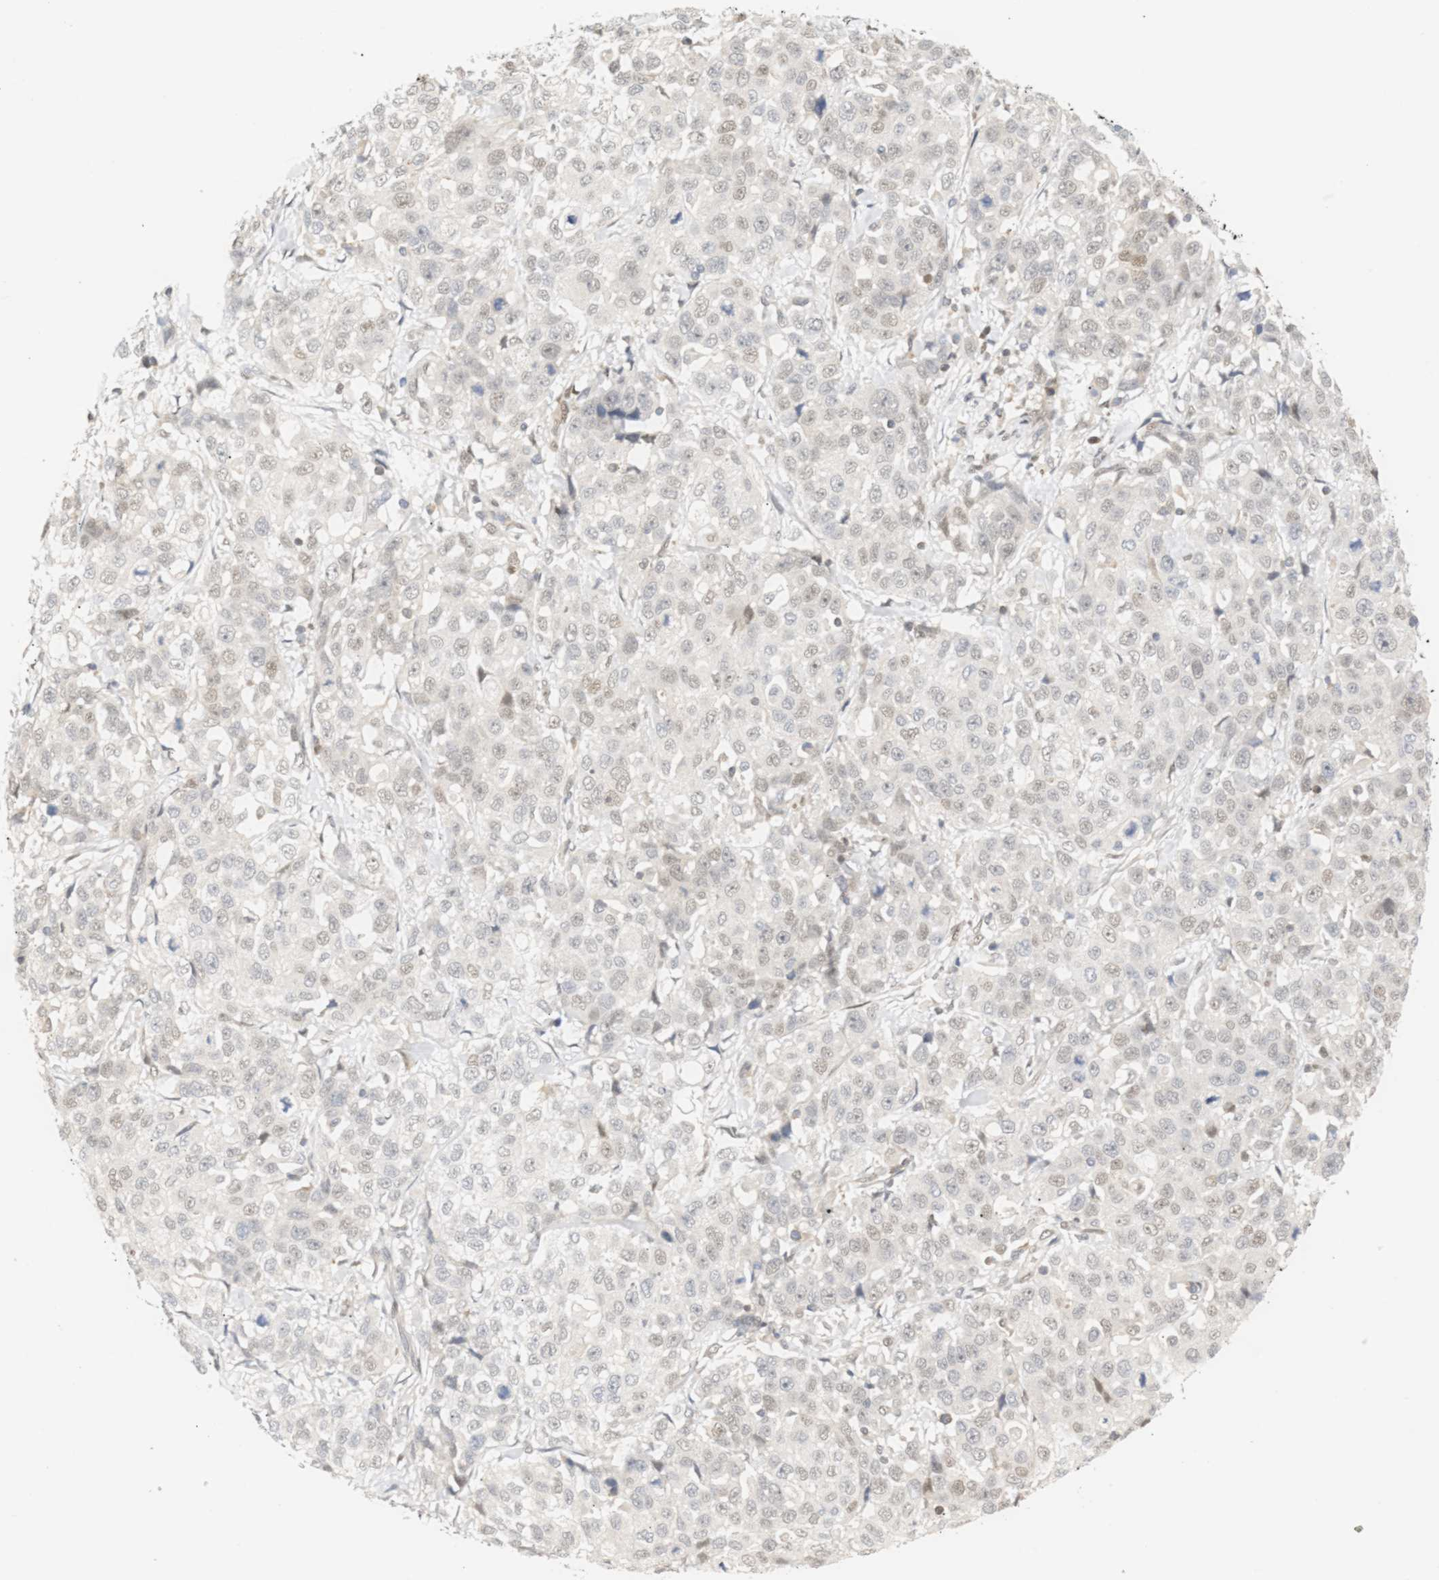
{"staining": {"intensity": "weak", "quantity": "<25%", "location": "nuclear"}, "tissue": "stomach cancer", "cell_type": "Tumor cells", "image_type": "cancer", "snomed": [{"axis": "morphology", "description": "Normal tissue, NOS"}, {"axis": "morphology", "description": "Adenocarcinoma, NOS"}, {"axis": "topography", "description": "Stomach"}], "caption": "Protein analysis of stomach cancer exhibits no significant staining in tumor cells.", "gene": "SSBP2", "patient": {"sex": "male", "age": 48}}